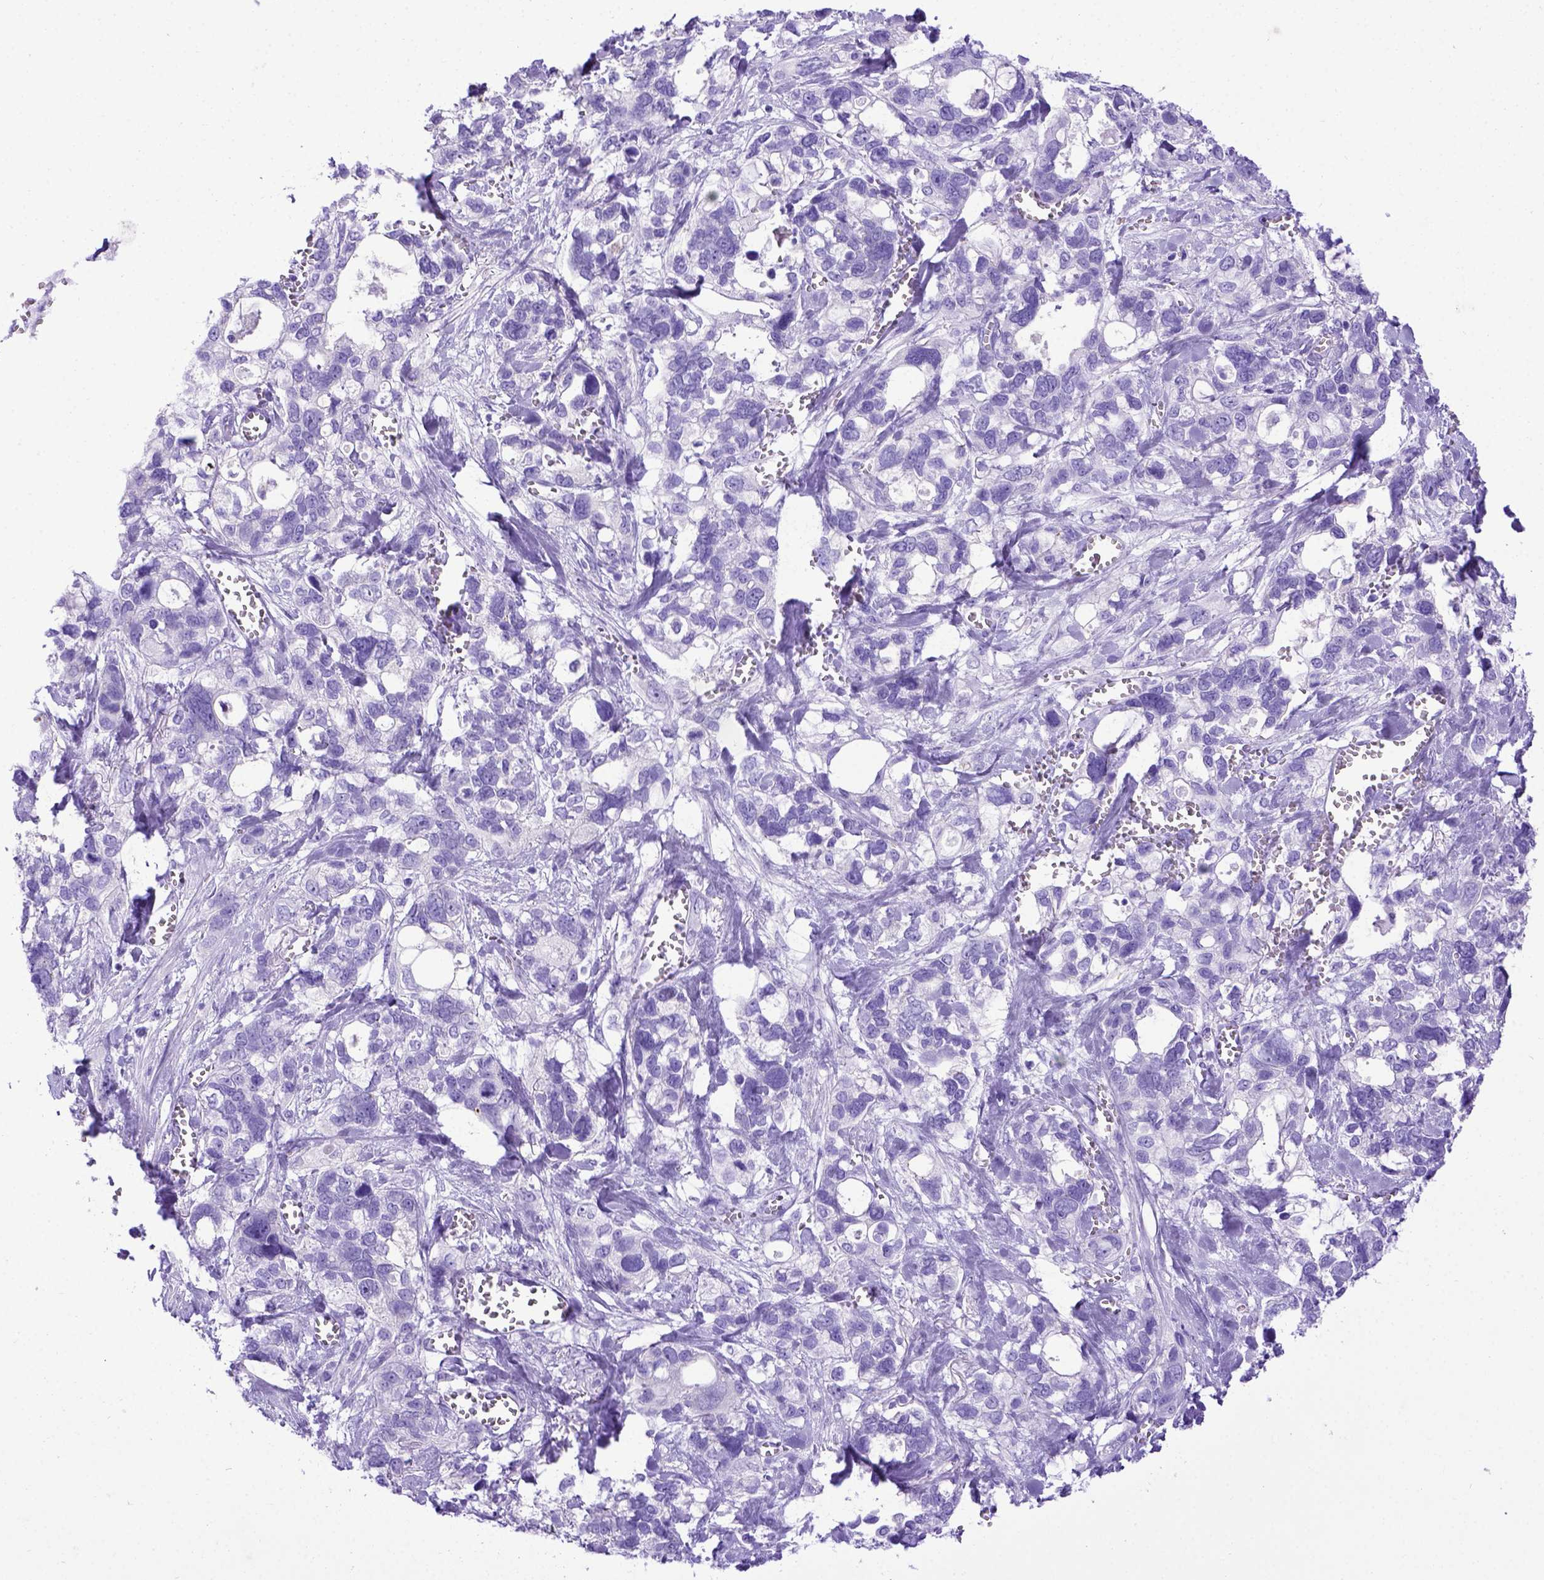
{"staining": {"intensity": "negative", "quantity": "none", "location": "none"}, "tissue": "stomach cancer", "cell_type": "Tumor cells", "image_type": "cancer", "snomed": [{"axis": "morphology", "description": "Adenocarcinoma, NOS"}, {"axis": "topography", "description": "Stomach, upper"}], "caption": "The image reveals no significant positivity in tumor cells of adenocarcinoma (stomach). (DAB IHC visualized using brightfield microscopy, high magnification).", "gene": "MEOX2", "patient": {"sex": "female", "age": 81}}